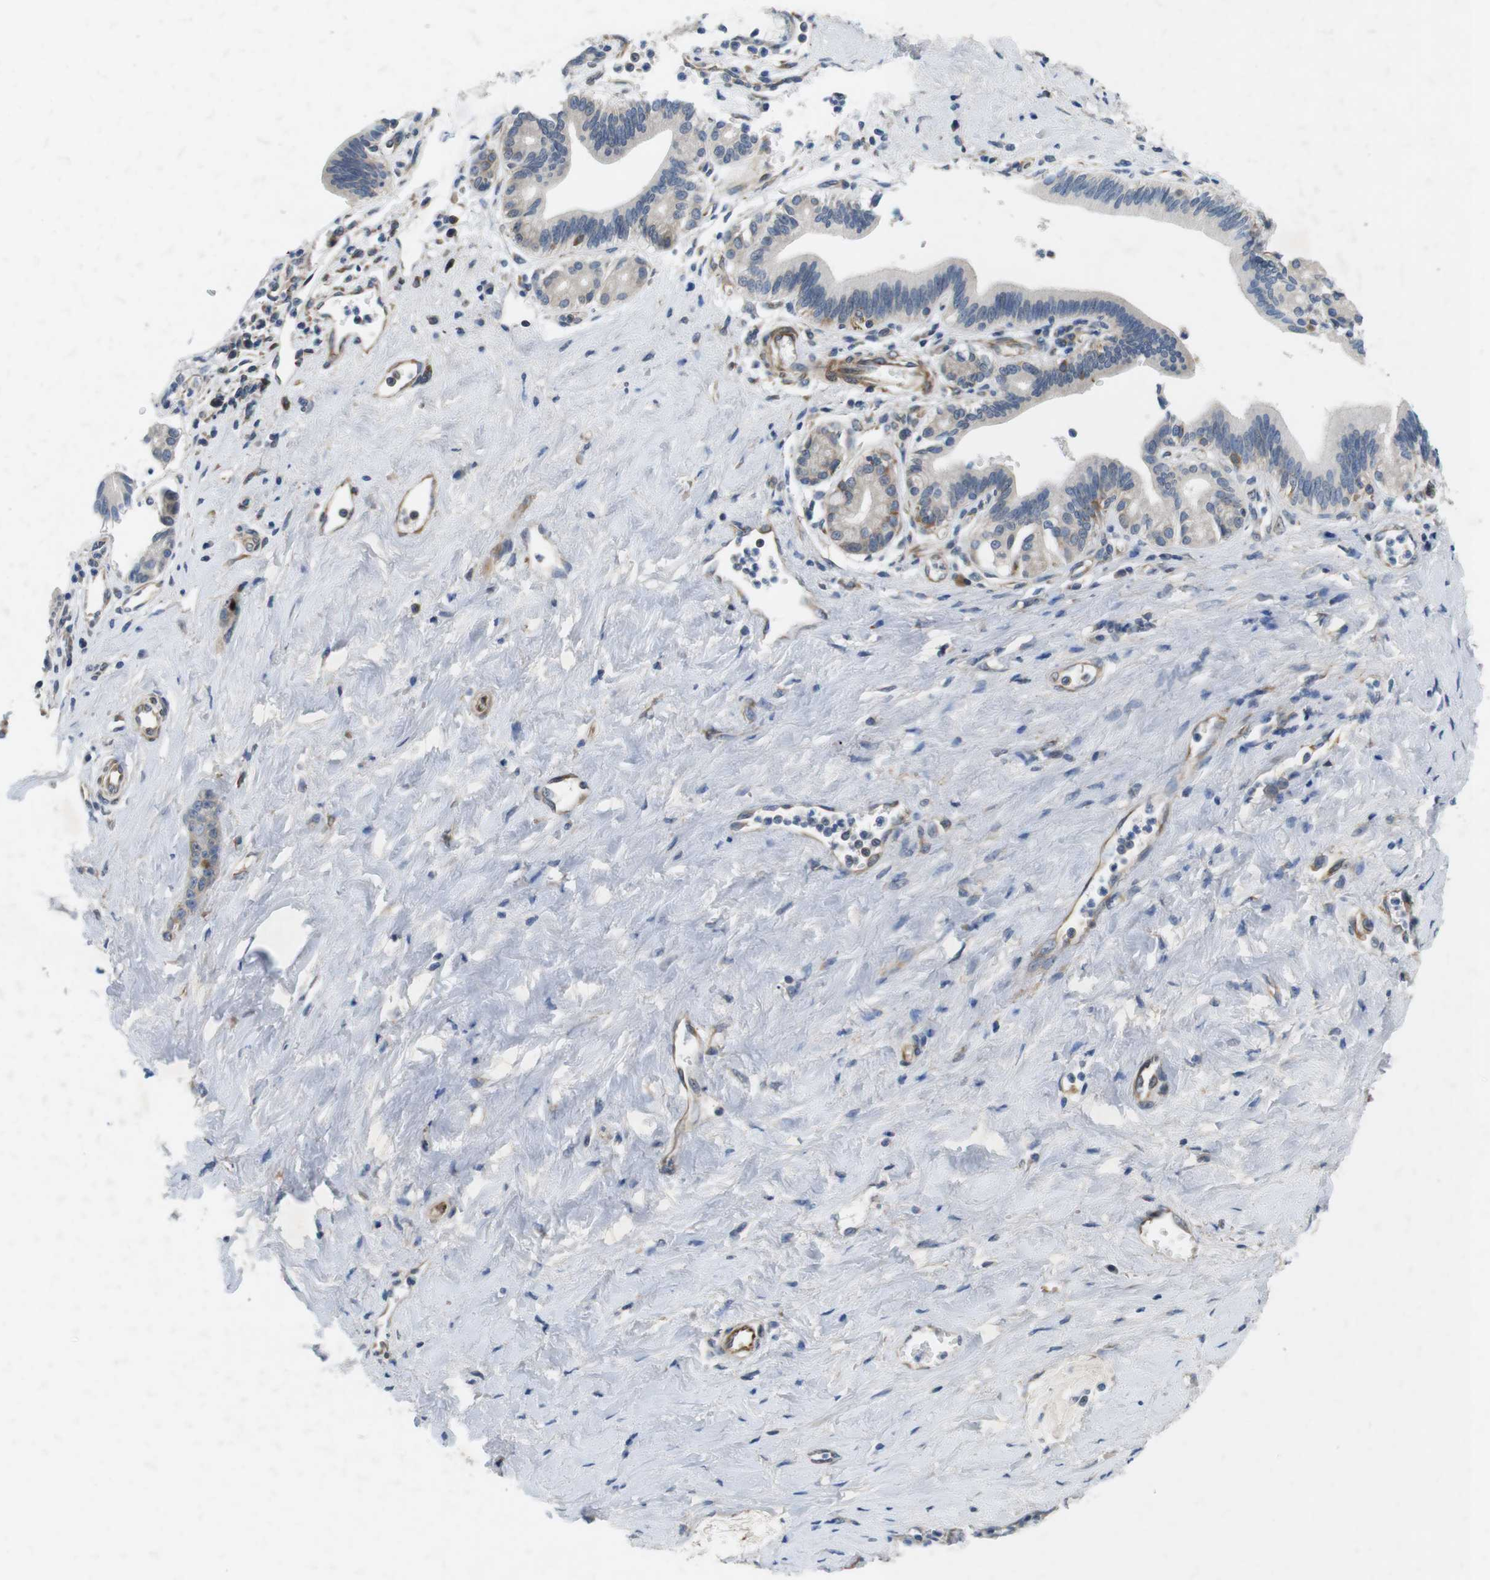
{"staining": {"intensity": "negative", "quantity": "none", "location": "none"}, "tissue": "pancreatic cancer", "cell_type": "Tumor cells", "image_type": "cancer", "snomed": [{"axis": "morphology", "description": "Adenocarcinoma, NOS"}, {"axis": "topography", "description": "Pancreas"}], "caption": "Tumor cells are negative for brown protein staining in pancreatic adenocarcinoma. (Brightfield microscopy of DAB immunohistochemistry (IHC) at high magnification).", "gene": "DCLK1", "patient": {"sex": "female", "age": 73}}